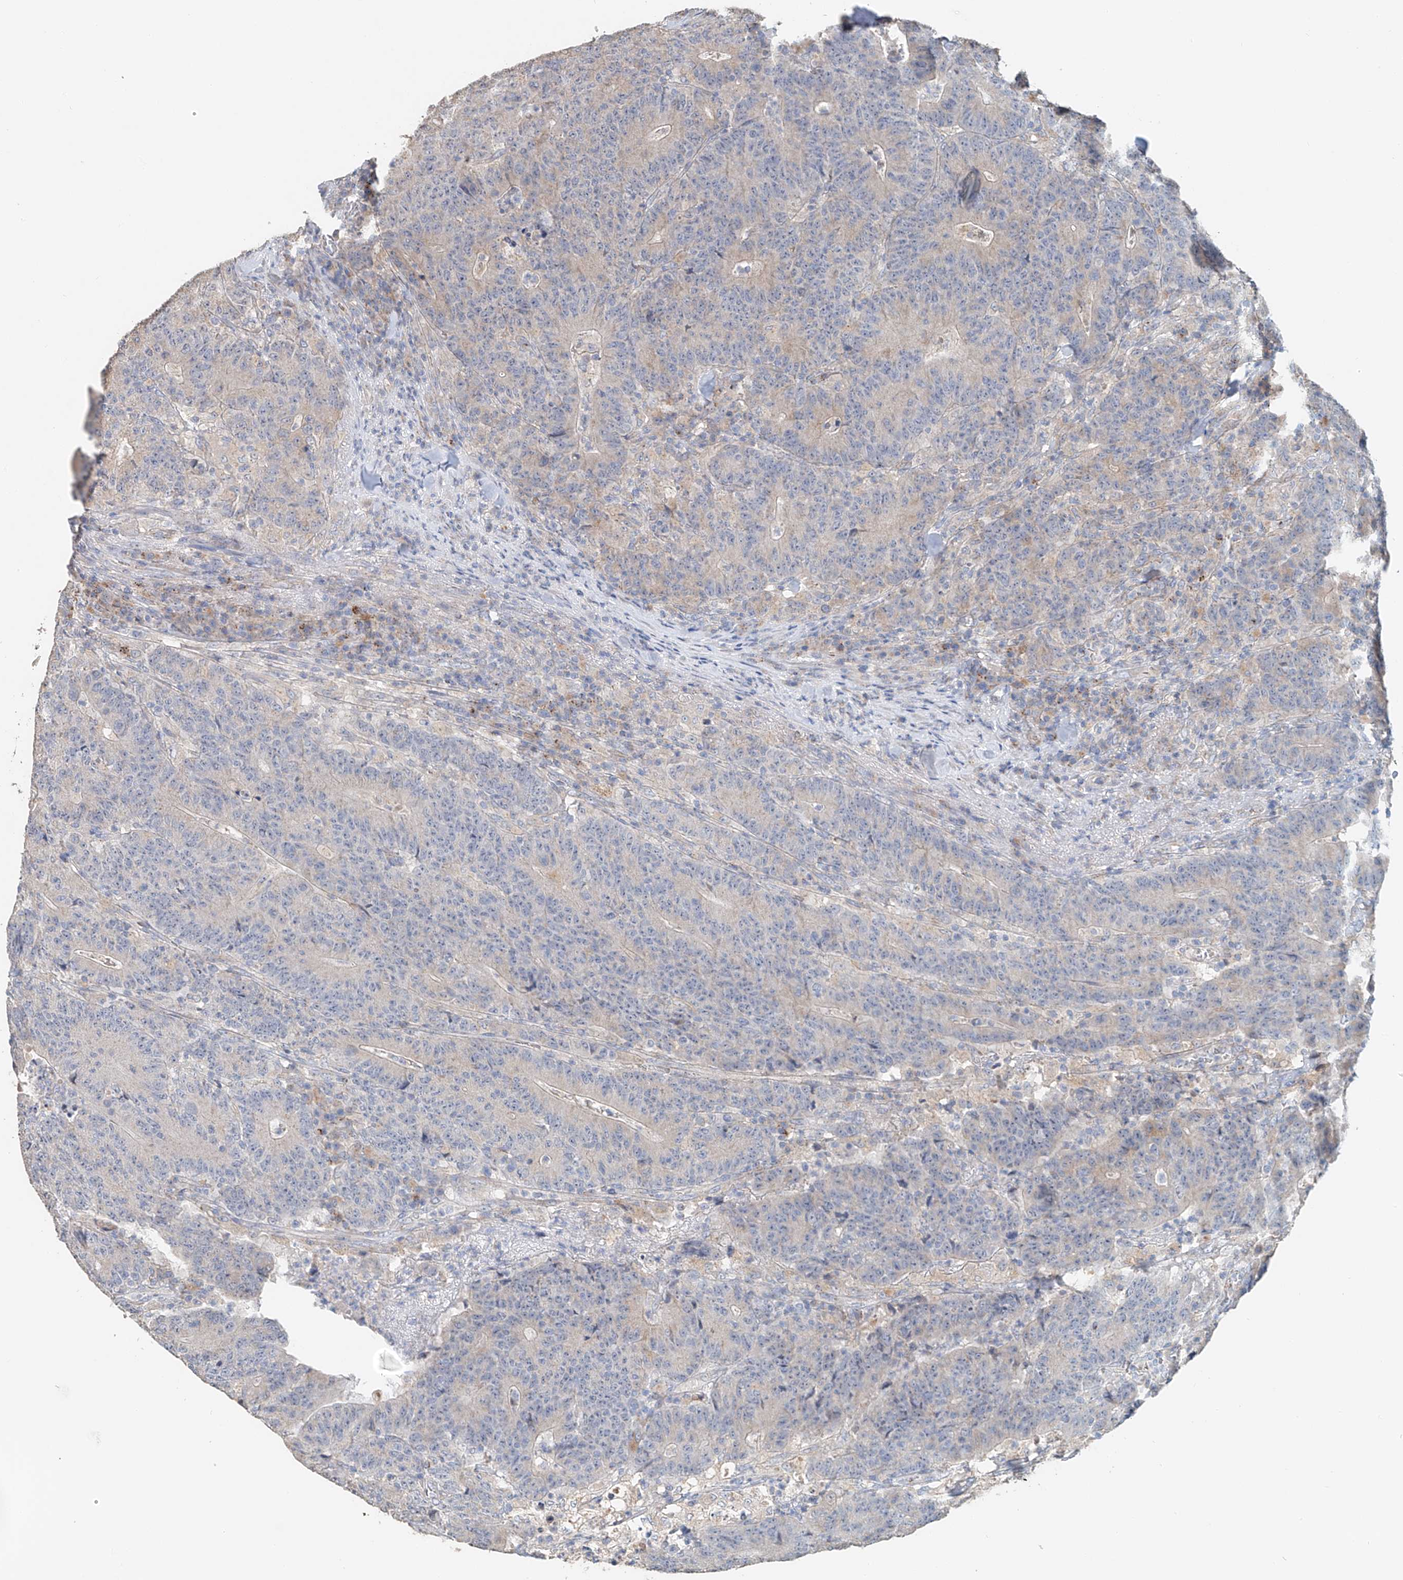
{"staining": {"intensity": "negative", "quantity": "none", "location": "none"}, "tissue": "colorectal cancer", "cell_type": "Tumor cells", "image_type": "cancer", "snomed": [{"axis": "morphology", "description": "Normal tissue, NOS"}, {"axis": "morphology", "description": "Adenocarcinoma, NOS"}, {"axis": "topography", "description": "Colon"}], "caption": "This is a micrograph of immunohistochemistry (IHC) staining of adenocarcinoma (colorectal), which shows no staining in tumor cells. (DAB immunohistochemistry, high magnification).", "gene": "TRIM47", "patient": {"sex": "female", "age": 75}}